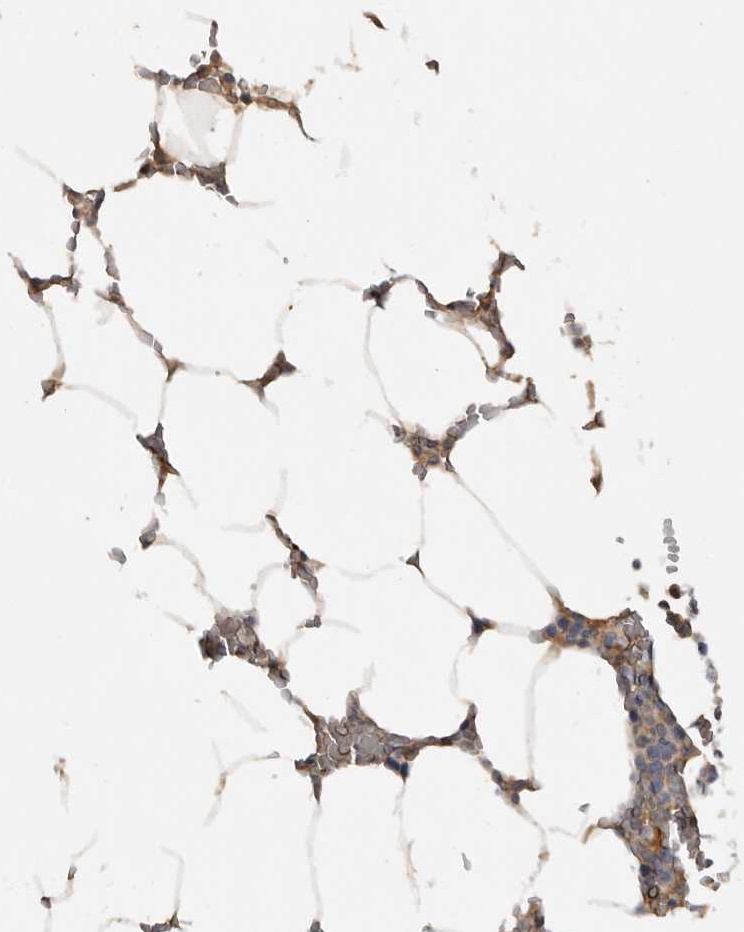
{"staining": {"intensity": "weak", "quantity": "<25%", "location": "cytoplasmic/membranous"}, "tissue": "bone marrow", "cell_type": "Hematopoietic cells", "image_type": "normal", "snomed": [{"axis": "morphology", "description": "Normal tissue, NOS"}, {"axis": "topography", "description": "Bone marrow"}], "caption": "This is an immunohistochemistry (IHC) micrograph of unremarkable human bone marrow. There is no expression in hematopoietic cells.", "gene": "DNAJB4", "patient": {"sex": "male", "age": 70}}